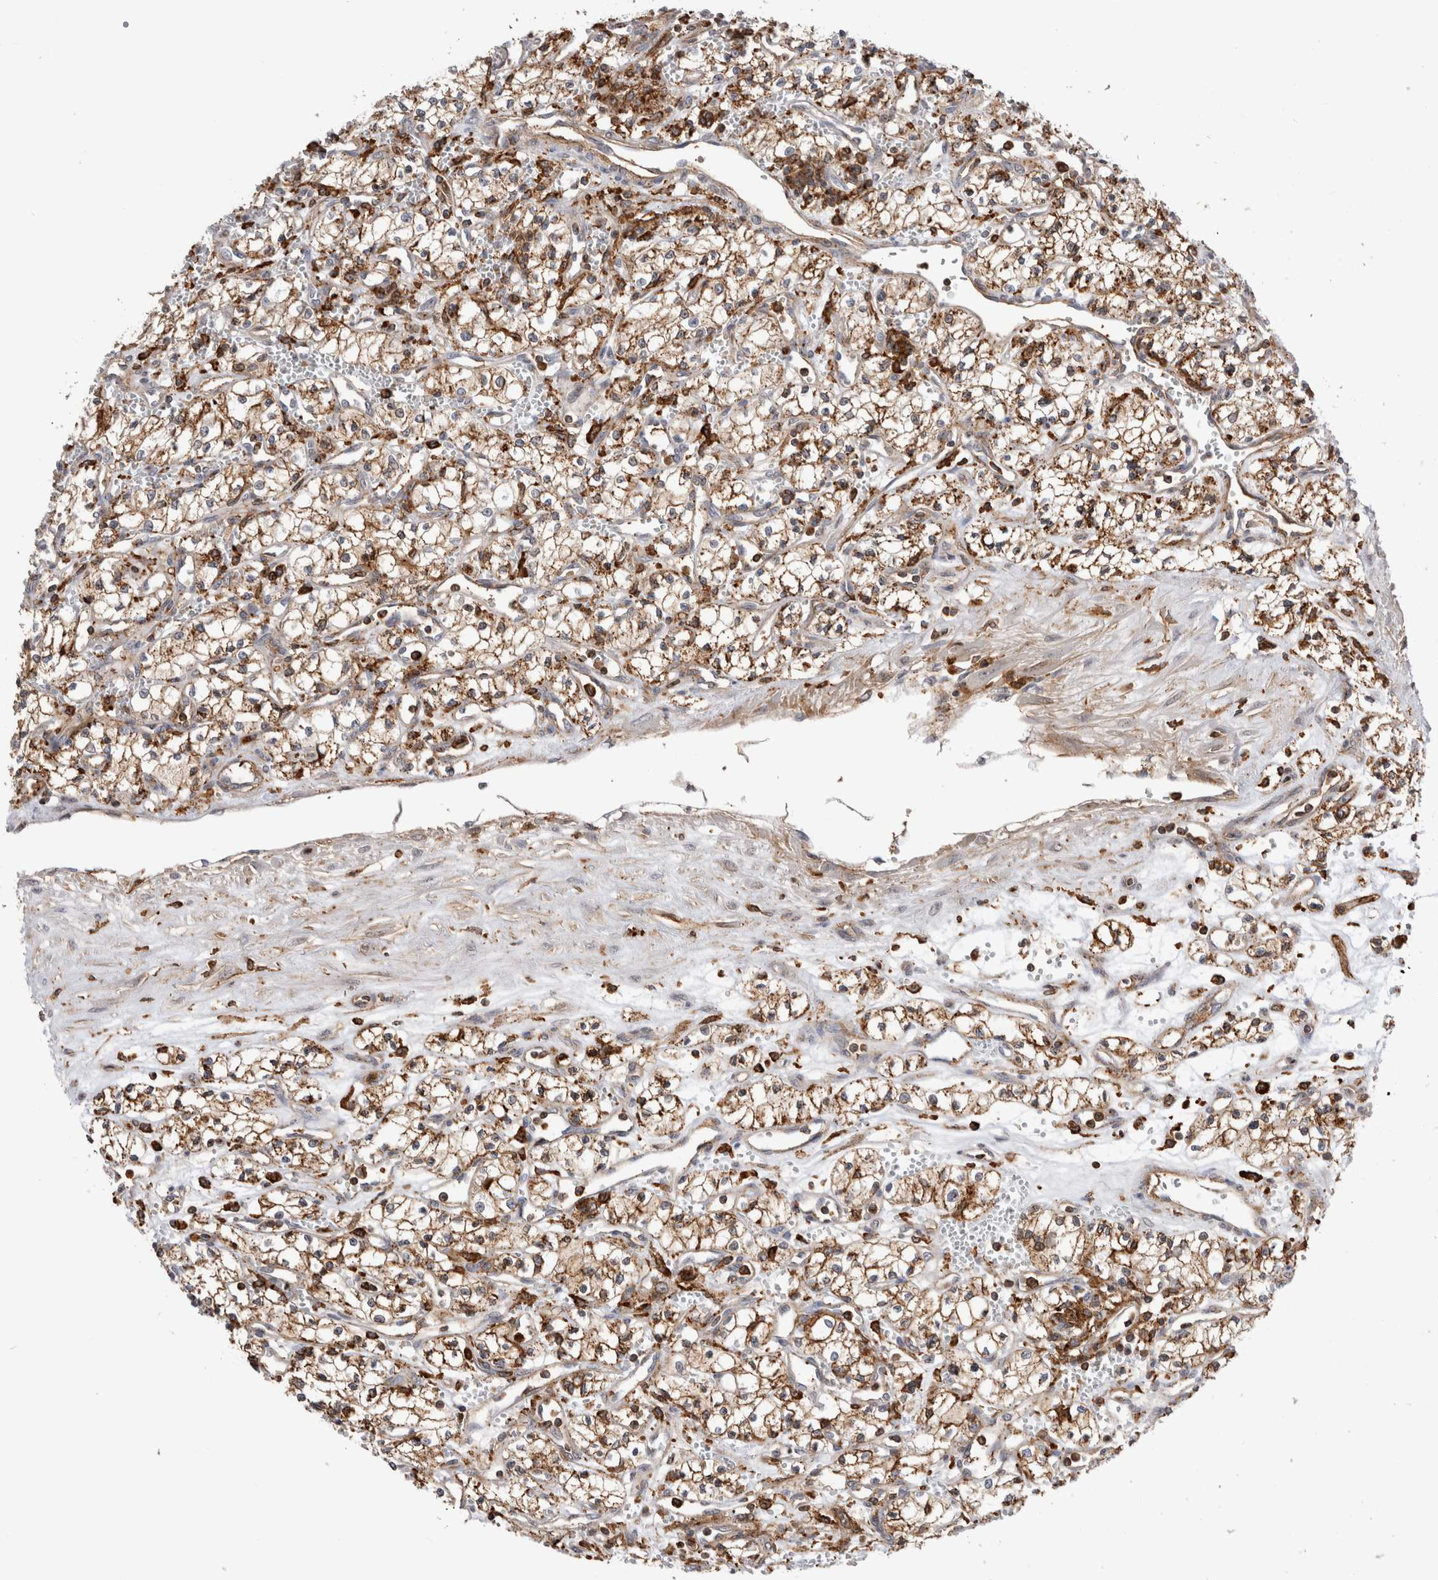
{"staining": {"intensity": "moderate", "quantity": ">75%", "location": "cytoplasmic/membranous"}, "tissue": "renal cancer", "cell_type": "Tumor cells", "image_type": "cancer", "snomed": [{"axis": "morphology", "description": "Adenocarcinoma, NOS"}, {"axis": "topography", "description": "Kidney"}], "caption": "Immunohistochemistry histopathology image of neoplastic tissue: renal adenocarcinoma stained using immunohistochemistry reveals medium levels of moderate protein expression localized specifically in the cytoplasmic/membranous of tumor cells, appearing as a cytoplasmic/membranous brown color.", "gene": "CCDC88B", "patient": {"sex": "male", "age": 59}}